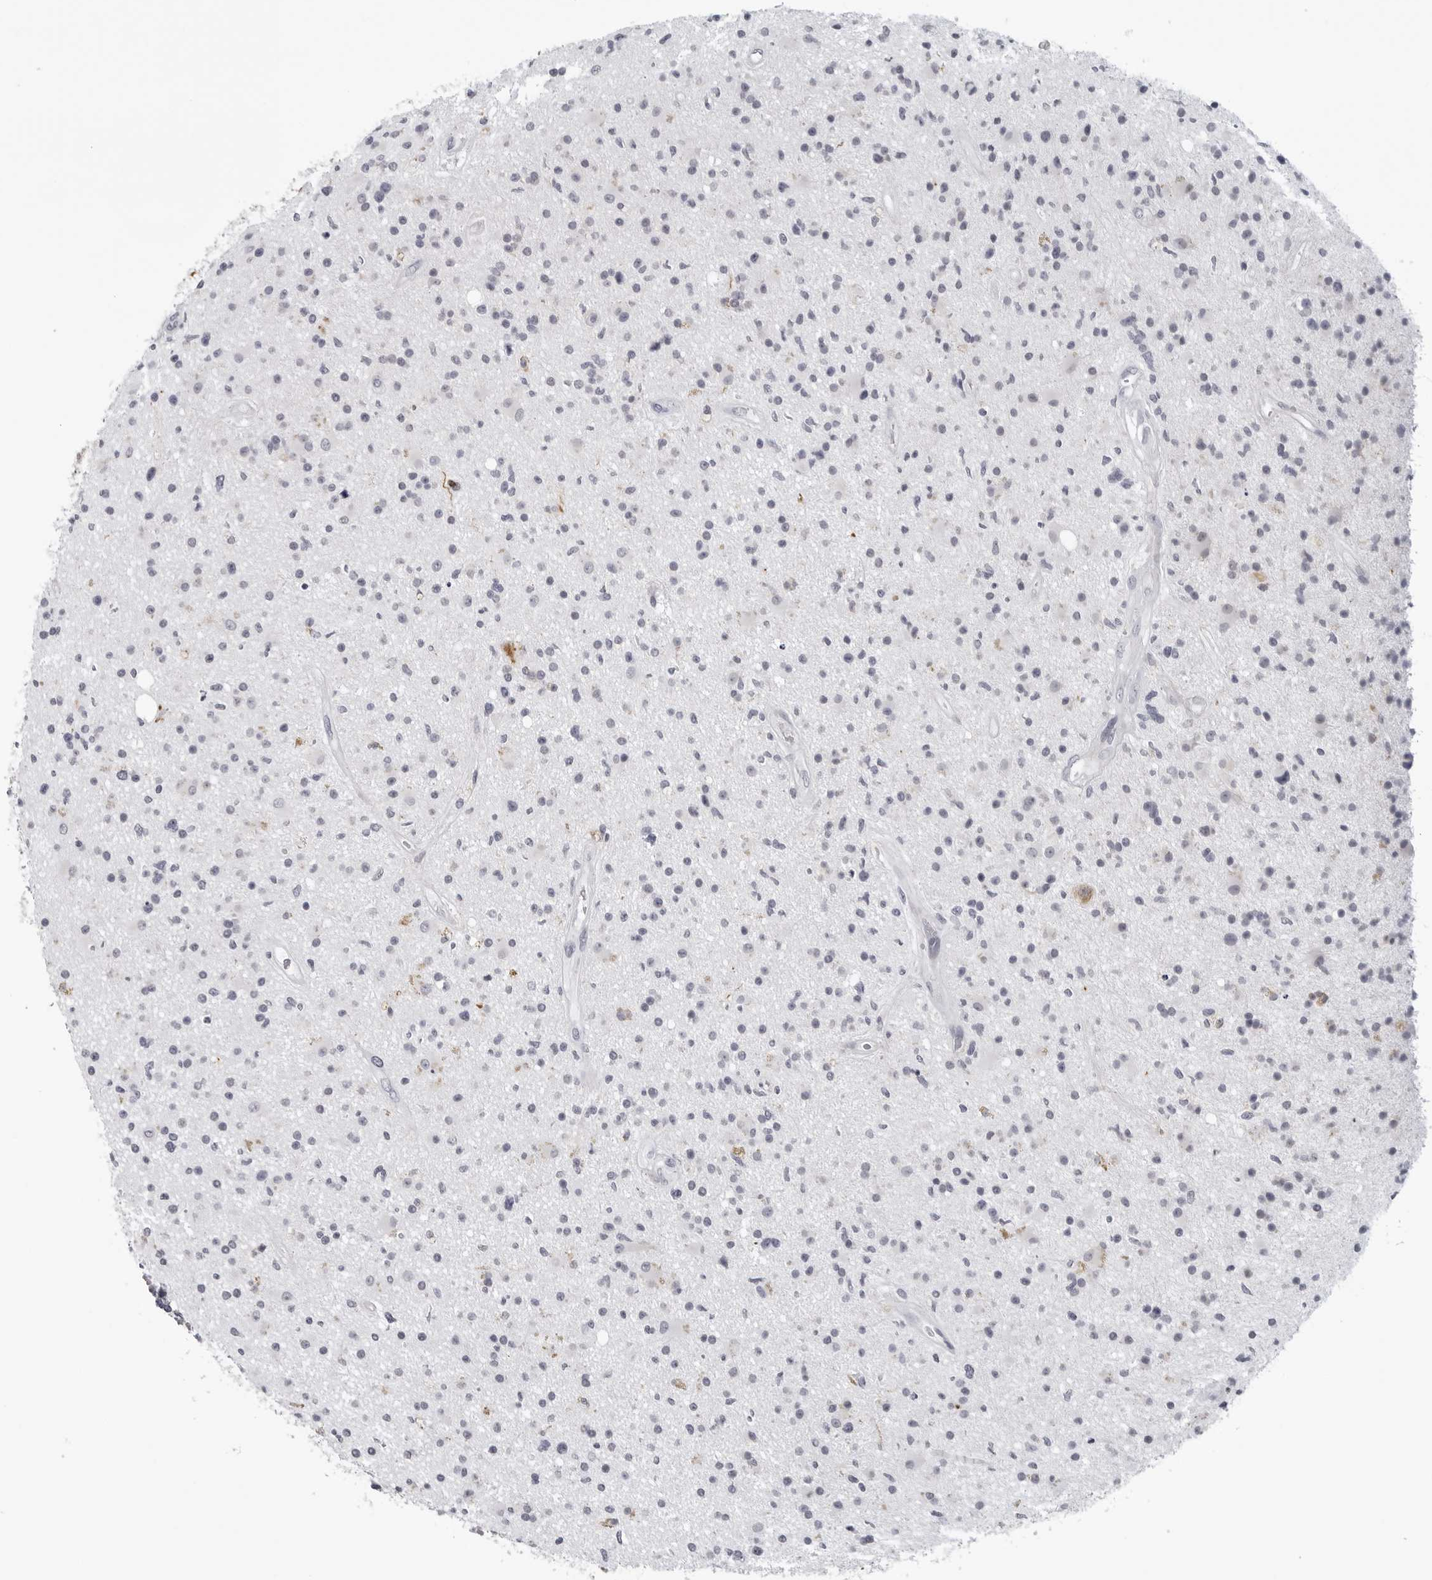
{"staining": {"intensity": "negative", "quantity": "none", "location": "none"}, "tissue": "glioma", "cell_type": "Tumor cells", "image_type": "cancer", "snomed": [{"axis": "morphology", "description": "Glioma, malignant, High grade"}, {"axis": "topography", "description": "Brain"}], "caption": "Micrograph shows no protein positivity in tumor cells of glioma tissue. (Stains: DAB immunohistochemistry with hematoxylin counter stain, Microscopy: brightfield microscopy at high magnification).", "gene": "OPLAH", "patient": {"sex": "male", "age": 33}}